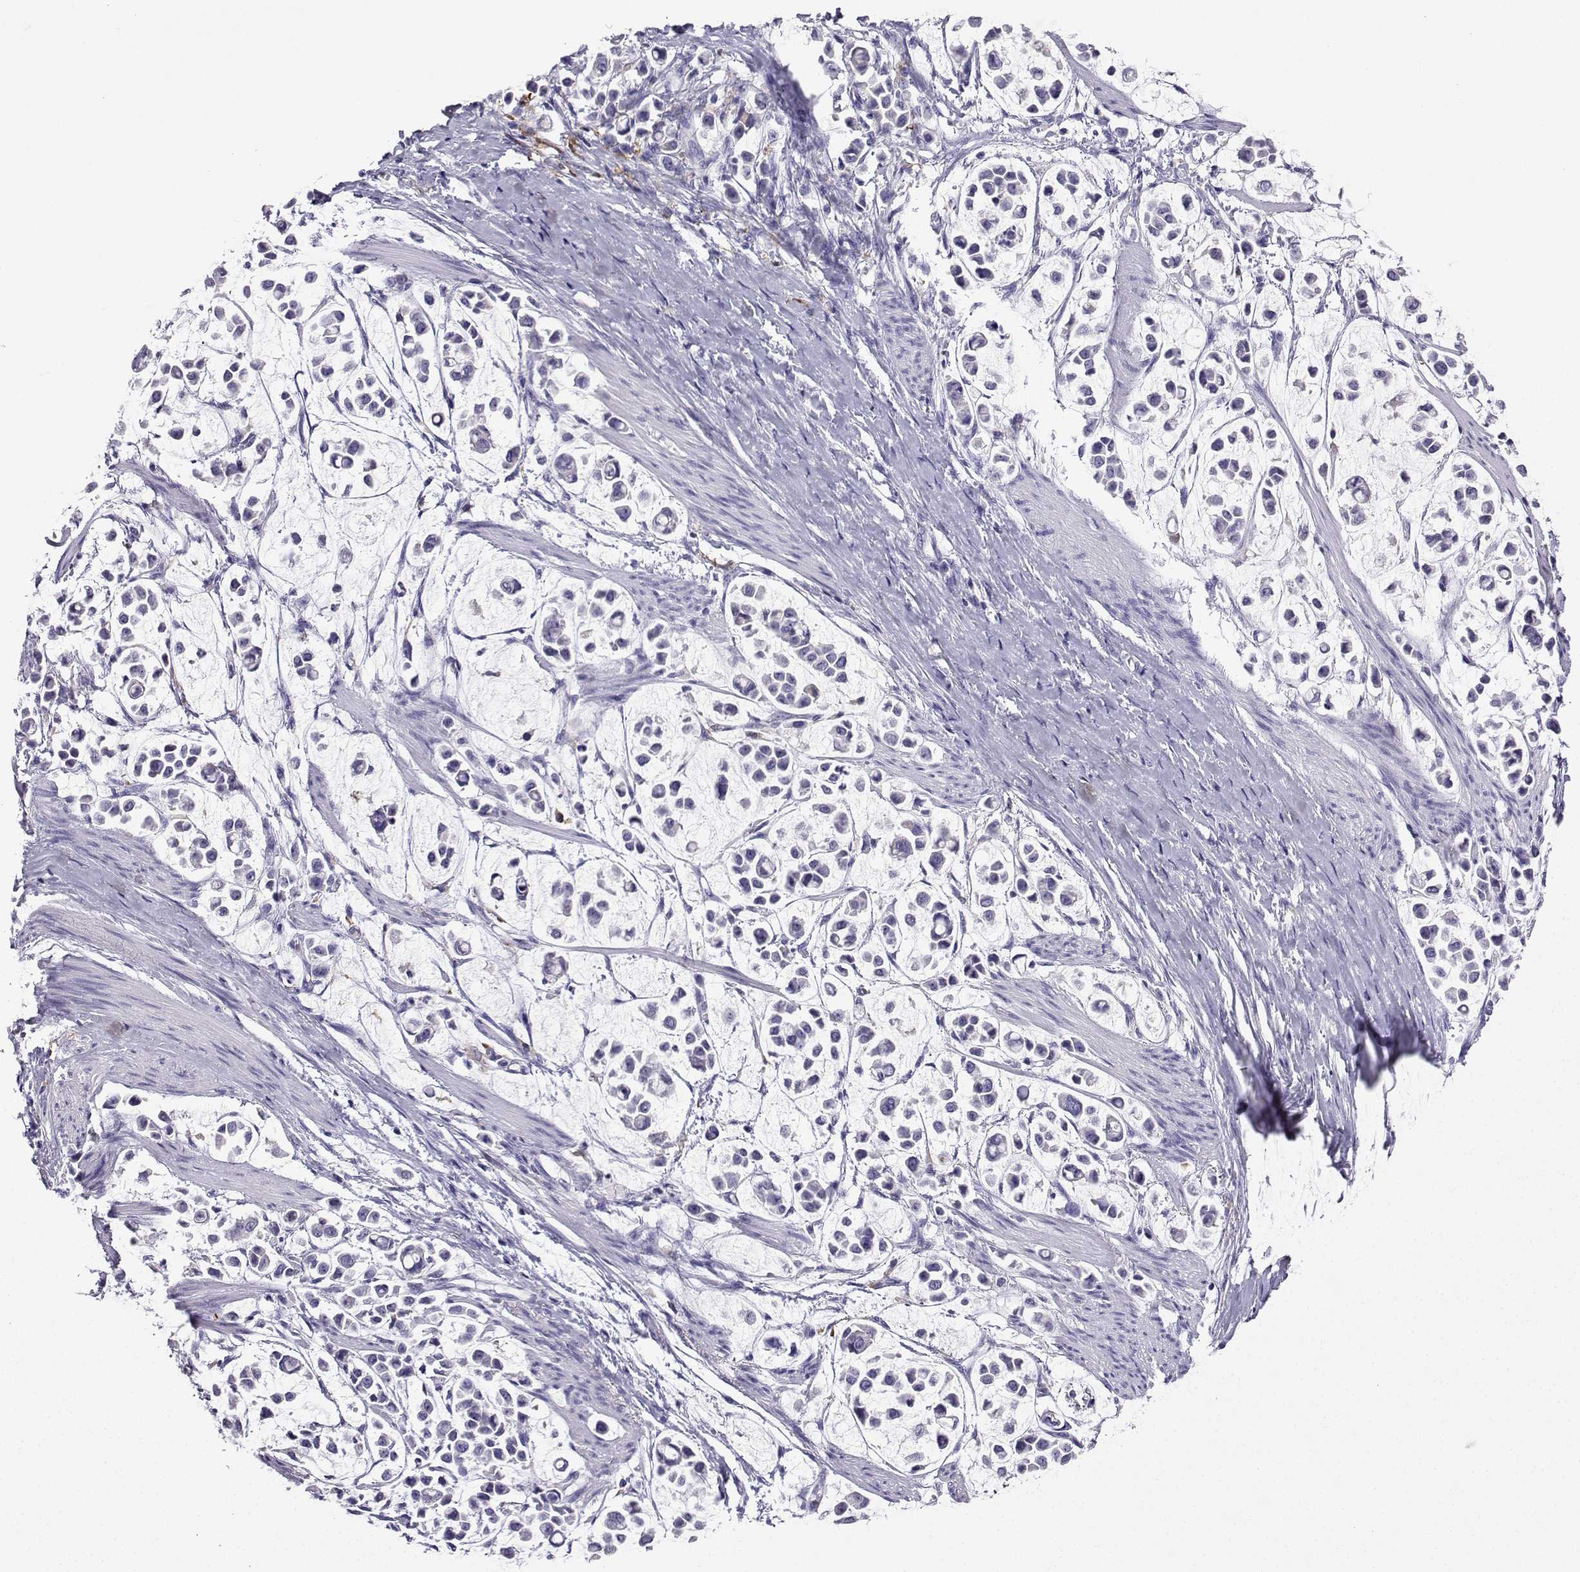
{"staining": {"intensity": "negative", "quantity": "none", "location": "none"}, "tissue": "stomach cancer", "cell_type": "Tumor cells", "image_type": "cancer", "snomed": [{"axis": "morphology", "description": "Adenocarcinoma, NOS"}, {"axis": "topography", "description": "Stomach"}], "caption": "IHC of human stomach adenocarcinoma reveals no expression in tumor cells.", "gene": "LINGO1", "patient": {"sex": "male", "age": 82}}